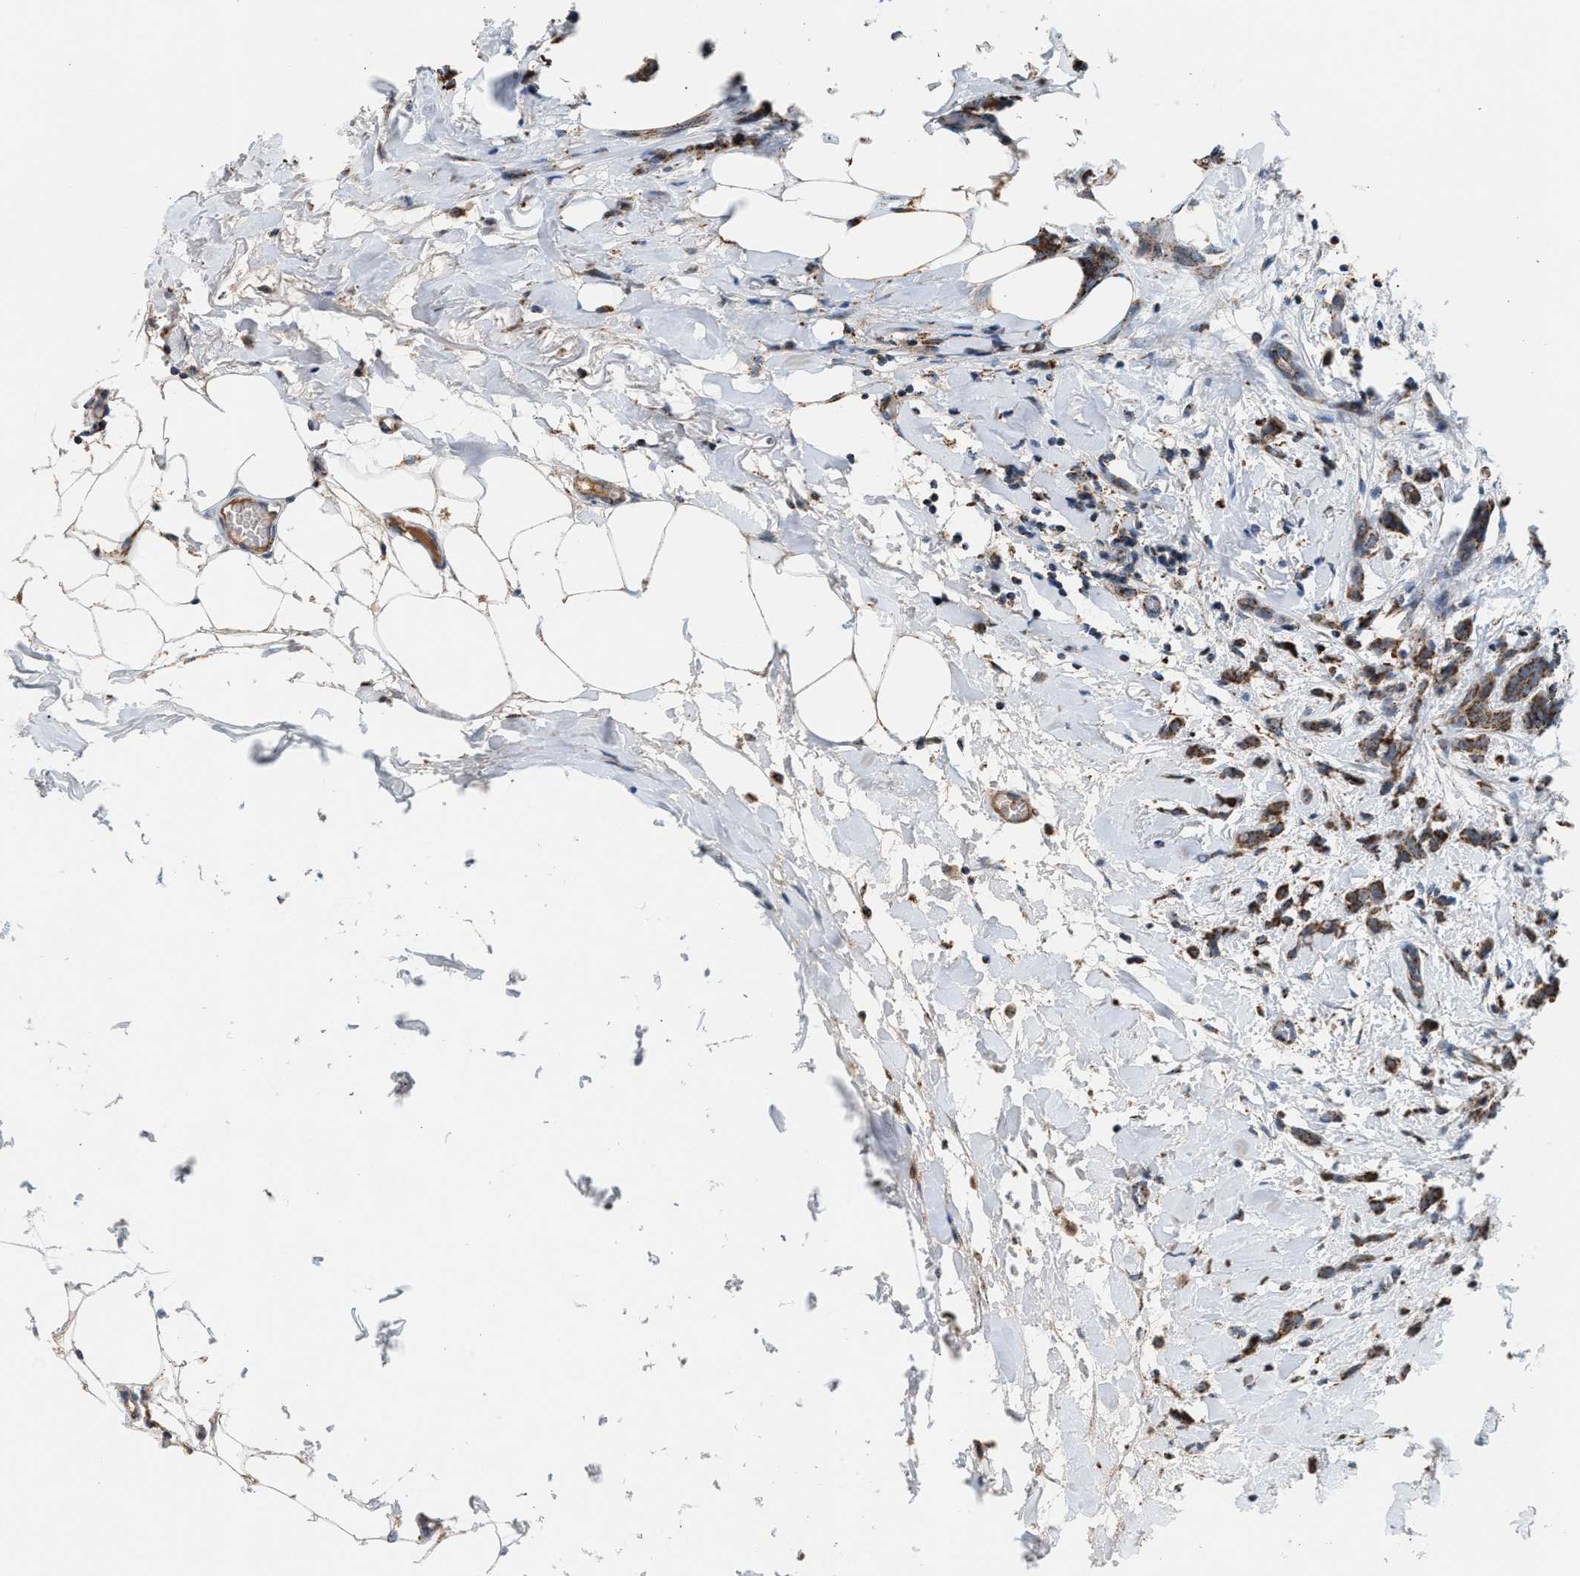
{"staining": {"intensity": "strong", "quantity": ">75%", "location": "cytoplasmic/membranous"}, "tissue": "breast cancer", "cell_type": "Tumor cells", "image_type": "cancer", "snomed": [{"axis": "morphology", "description": "Lobular carcinoma, in situ"}, {"axis": "morphology", "description": "Lobular carcinoma"}, {"axis": "topography", "description": "Breast"}], "caption": "This is a micrograph of IHC staining of lobular carcinoma in situ (breast), which shows strong positivity in the cytoplasmic/membranous of tumor cells.", "gene": "PMPCA", "patient": {"sex": "female", "age": 41}}